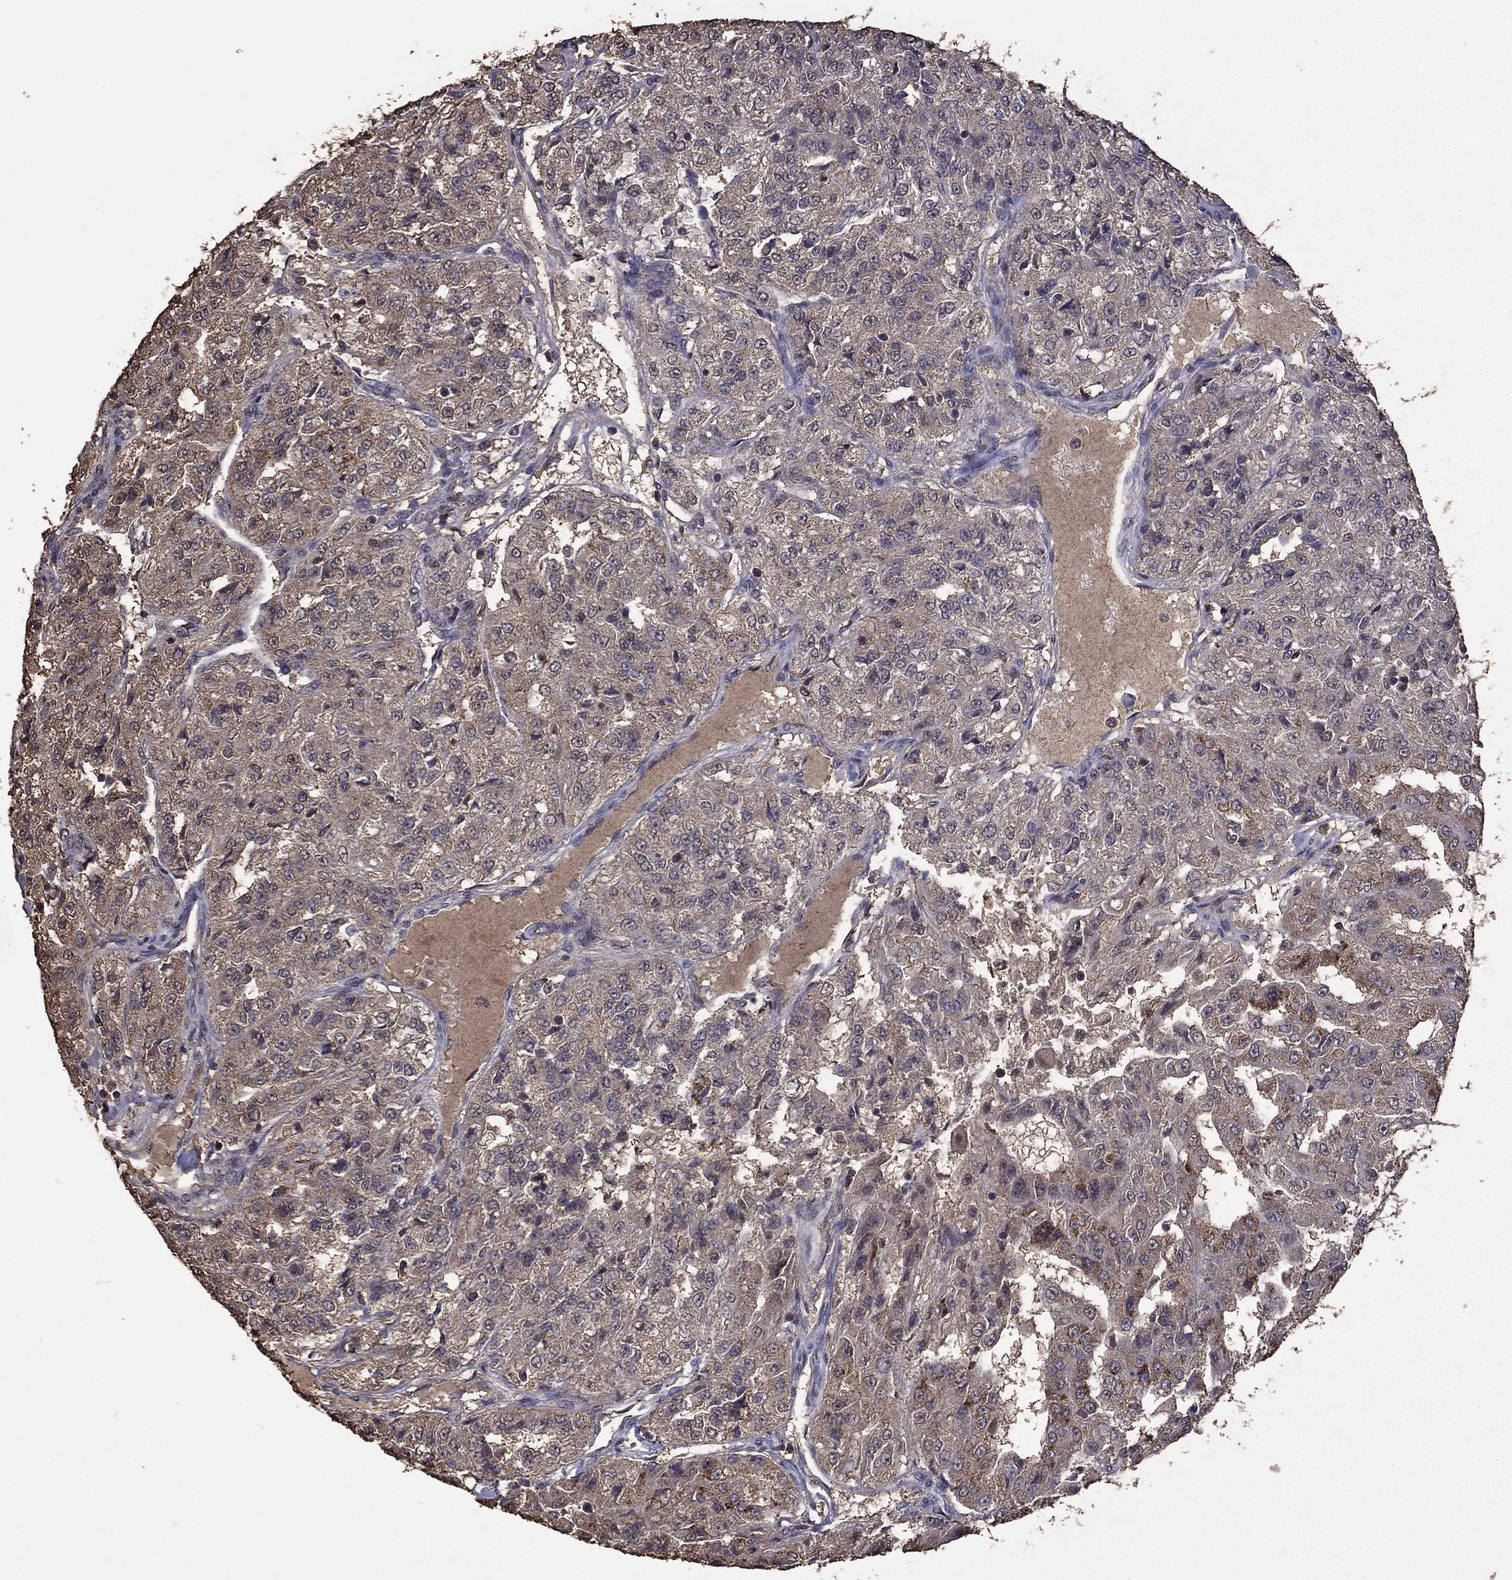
{"staining": {"intensity": "negative", "quantity": "none", "location": "none"}, "tissue": "renal cancer", "cell_type": "Tumor cells", "image_type": "cancer", "snomed": [{"axis": "morphology", "description": "Adenocarcinoma, NOS"}, {"axis": "topography", "description": "Kidney"}], "caption": "Immunohistochemical staining of renal cancer shows no significant staining in tumor cells.", "gene": "SERPINA5", "patient": {"sex": "female", "age": 63}}